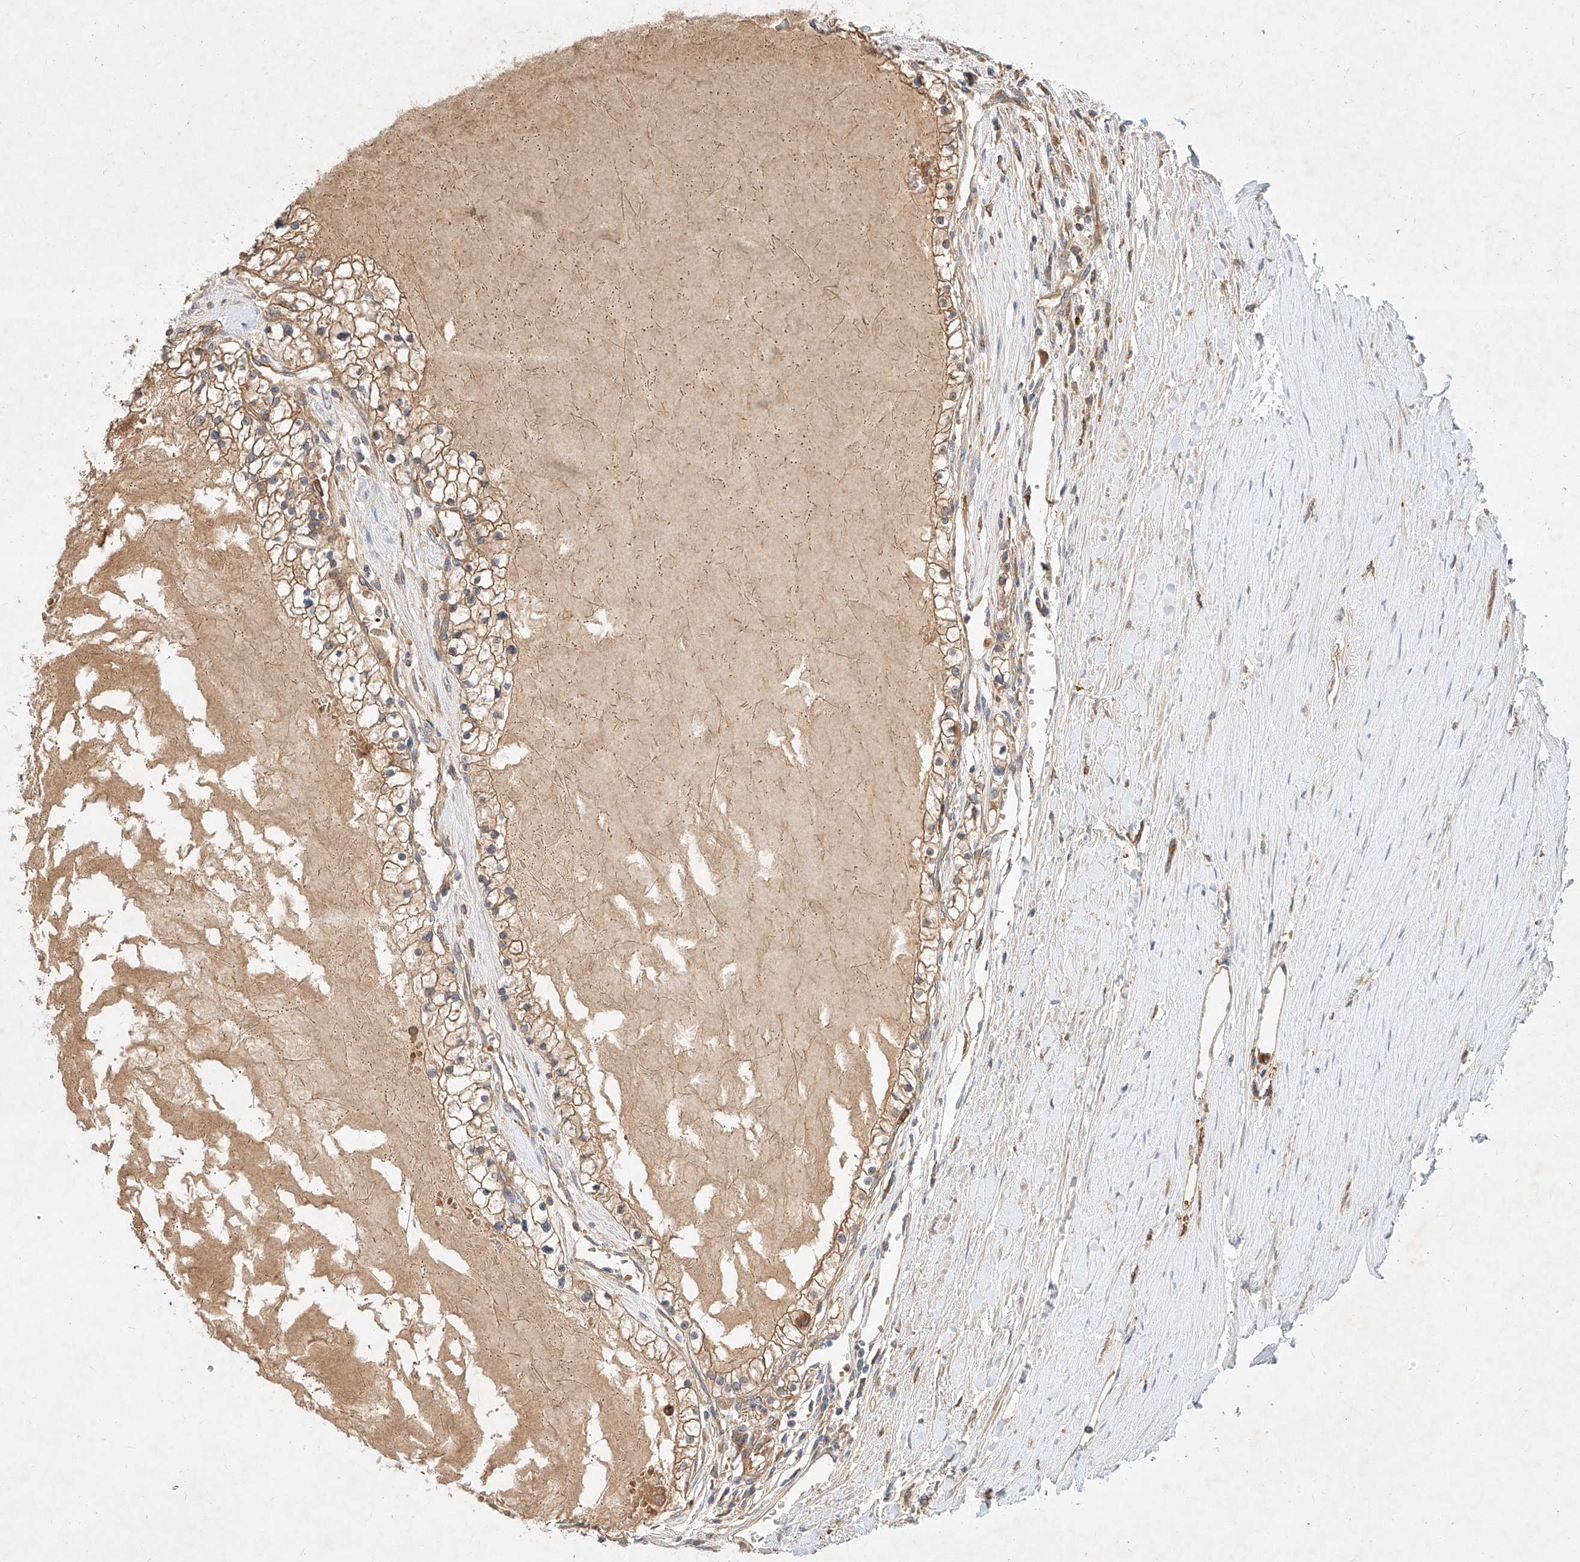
{"staining": {"intensity": "weak", "quantity": ">75%", "location": "cytoplasmic/membranous"}, "tissue": "renal cancer", "cell_type": "Tumor cells", "image_type": "cancer", "snomed": [{"axis": "morphology", "description": "Normal tissue, NOS"}, {"axis": "morphology", "description": "Adenocarcinoma, NOS"}, {"axis": "topography", "description": "Kidney"}], "caption": "Immunohistochemistry image of neoplastic tissue: human adenocarcinoma (renal) stained using immunohistochemistry shows low levels of weak protein expression localized specifically in the cytoplasmic/membranous of tumor cells, appearing as a cytoplasmic/membranous brown color.", "gene": "NFAM1", "patient": {"sex": "male", "age": 68}}